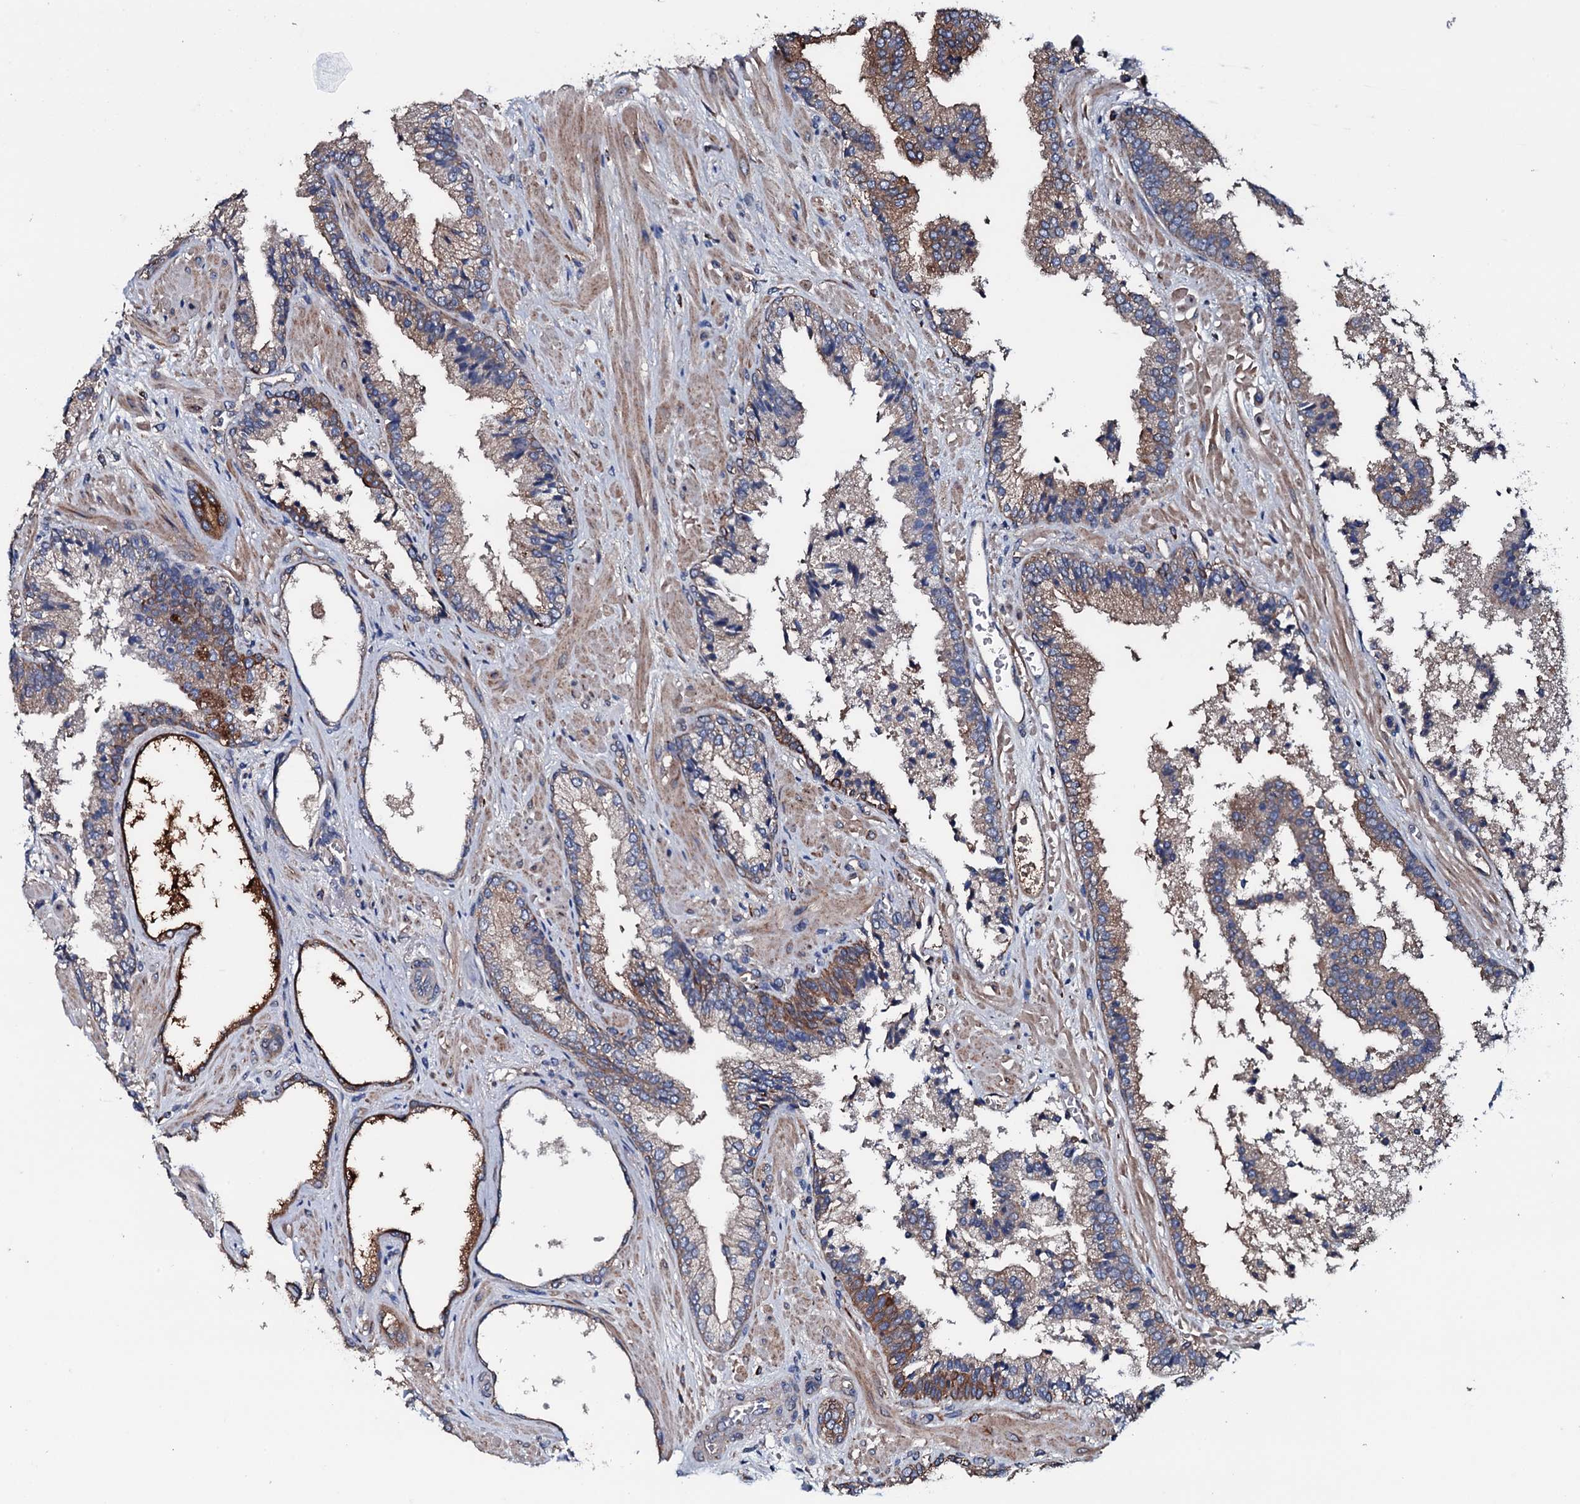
{"staining": {"intensity": "moderate", "quantity": "25%-75%", "location": "cytoplasmic/membranous"}, "tissue": "prostate cancer", "cell_type": "Tumor cells", "image_type": "cancer", "snomed": [{"axis": "morphology", "description": "Adenocarcinoma, High grade"}, {"axis": "topography", "description": "Prostate"}], "caption": "The histopathology image shows staining of prostate cancer, revealing moderate cytoplasmic/membranous protein expression (brown color) within tumor cells.", "gene": "NEK1", "patient": {"sex": "male", "age": 71}}